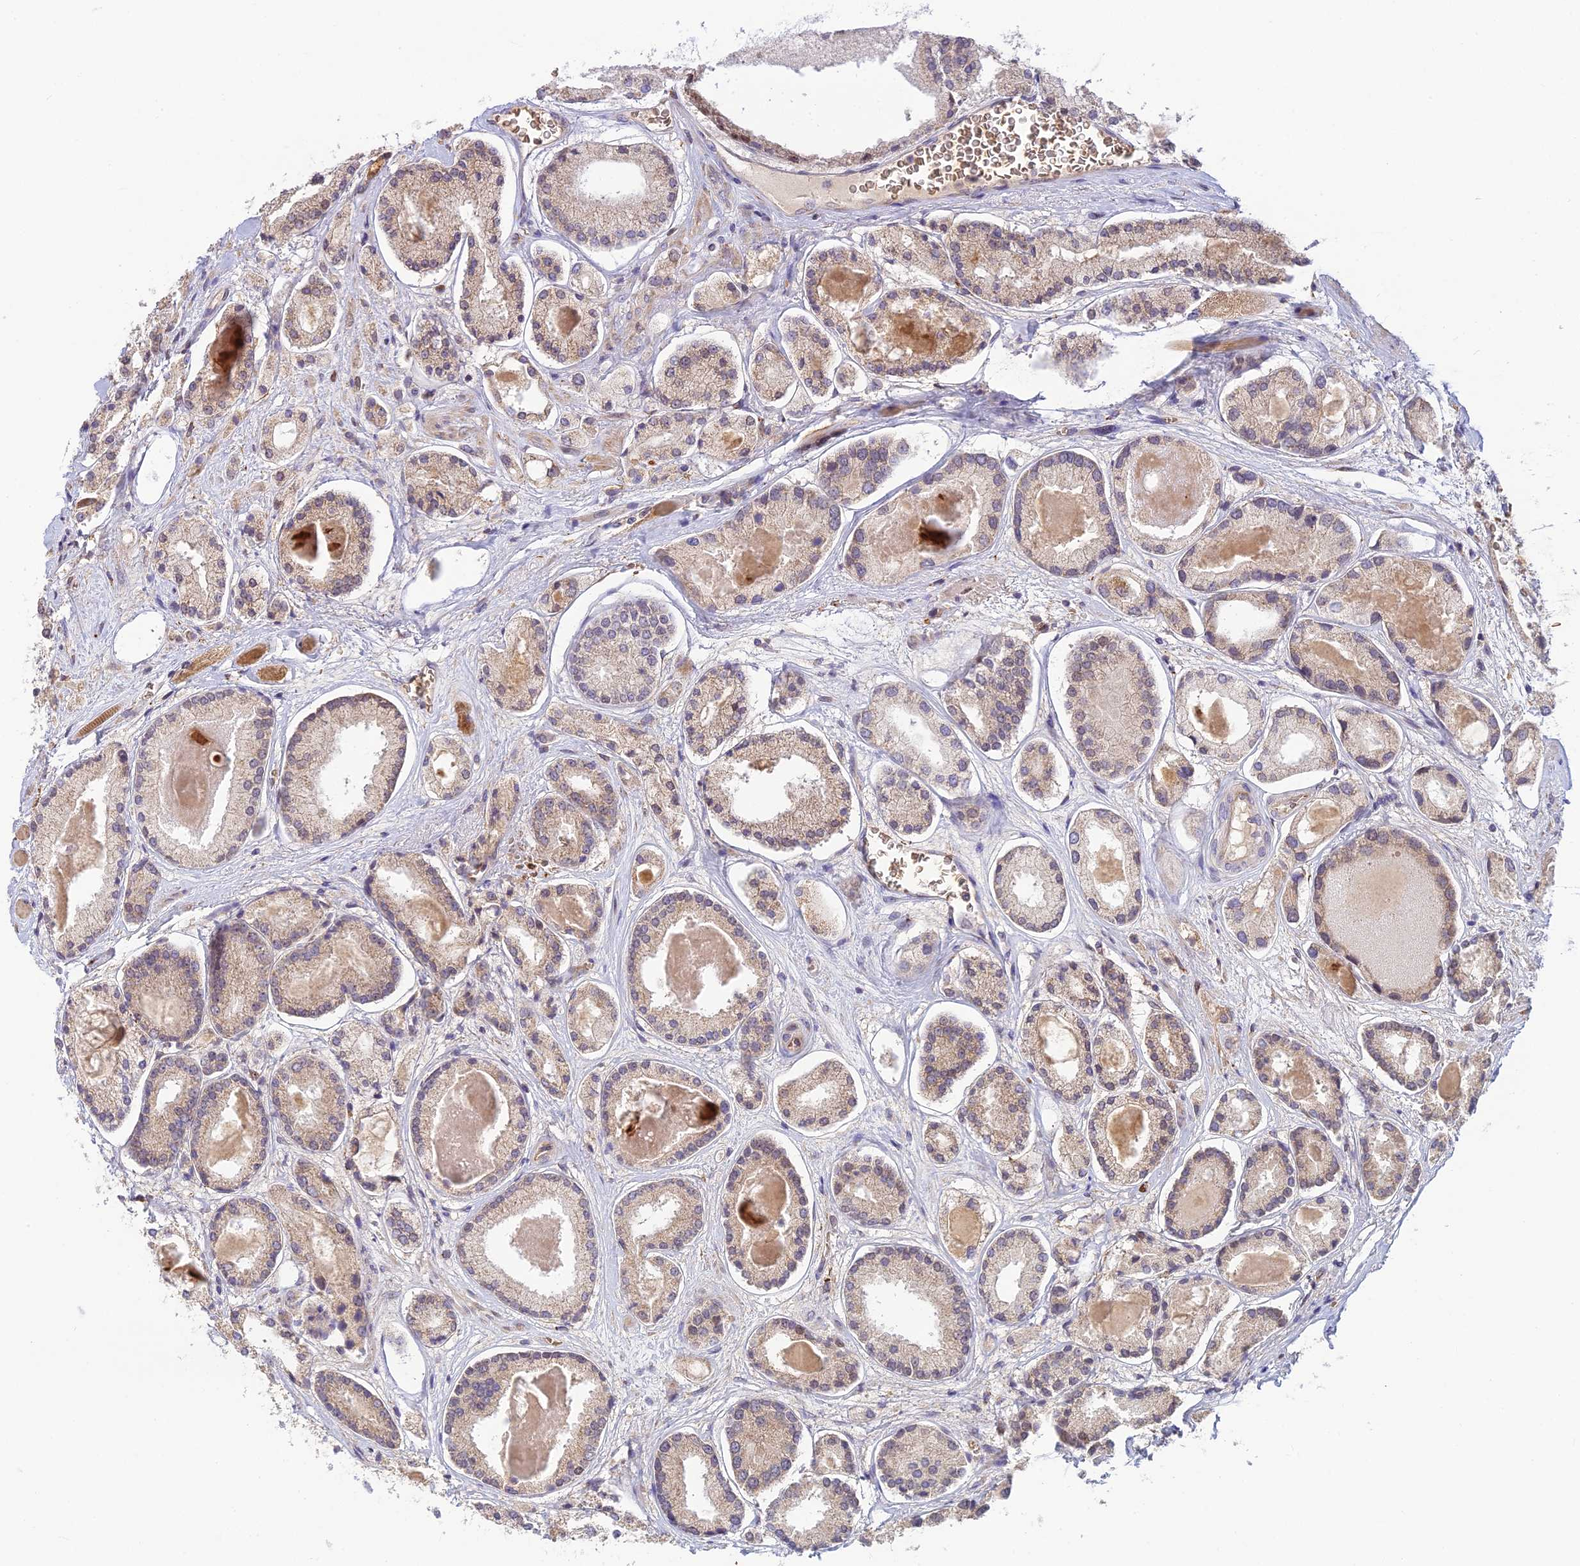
{"staining": {"intensity": "weak", "quantity": "25%-75%", "location": "cytoplasmic/membranous"}, "tissue": "prostate cancer", "cell_type": "Tumor cells", "image_type": "cancer", "snomed": [{"axis": "morphology", "description": "Adenocarcinoma, High grade"}, {"axis": "topography", "description": "Prostate"}], "caption": "A brown stain shows weak cytoplasmic/membranous expression of a protein in human prostate cancer (adenocarcinoma (high-grade)) tumor cells.", "gene": "UFSP2", "patient": {"sex": "male", "age": 67}}